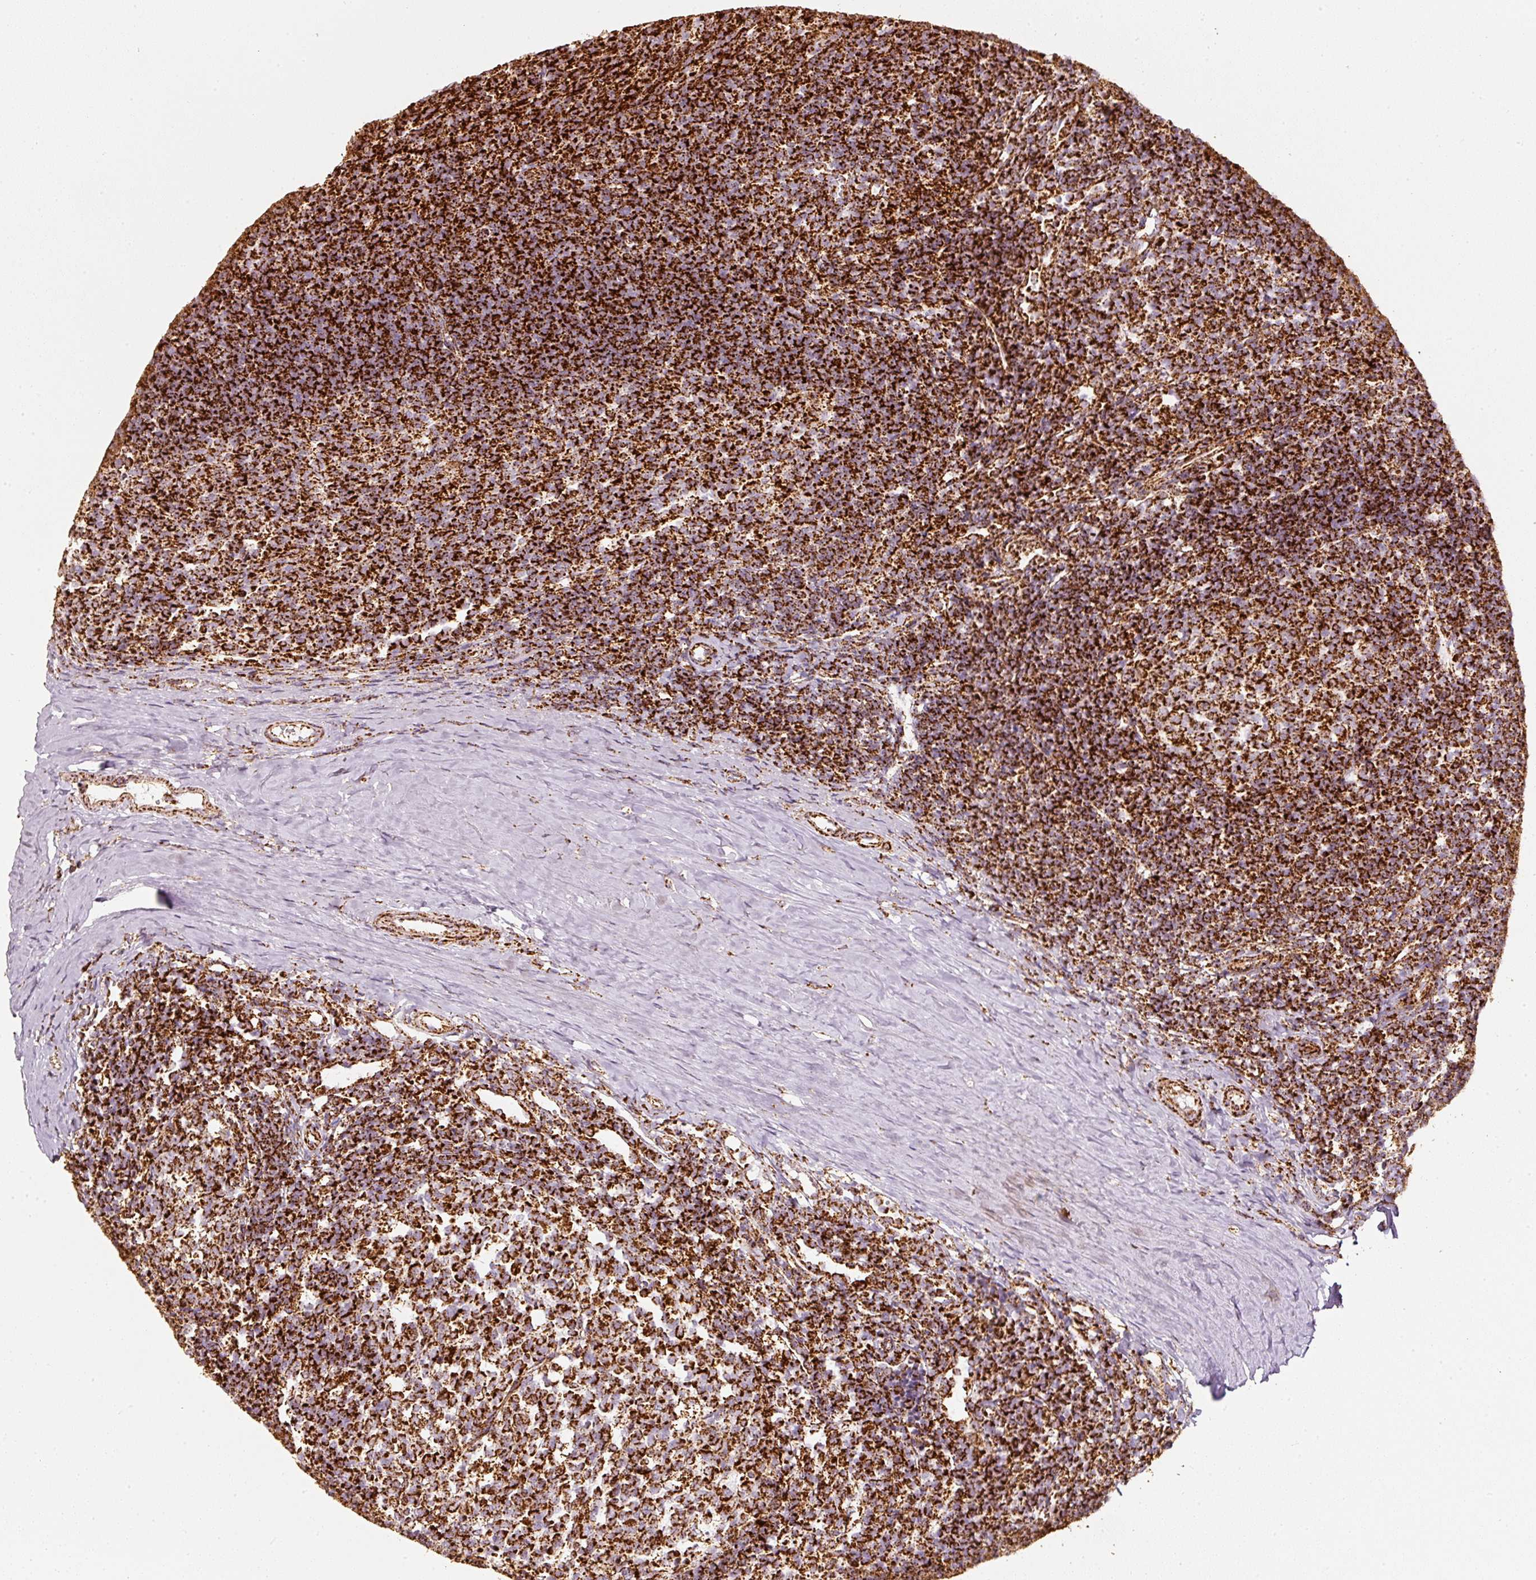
{"staining": {"intensity": "strong", "quantity": ">75%", "location": "cytoplasmic/membranous"}, "tissue": "tonsil", "cell_type": "Germinal center cells", "image_type": "normal", "snomed": [{"axis": "morphology", "description": "Normal tissue, NOS"}, {"axis": "topography", "description": "Tonsil"}], "caption": "Immunohistochemistry (IHC) (DAB) staining of unremarkable human tonsil displays strong cytoplasmic/membranous protein expression in about >75% of germinal center cells.", "gene": "UQCRC1", "patient": {"sex": "female", "age": 10}}